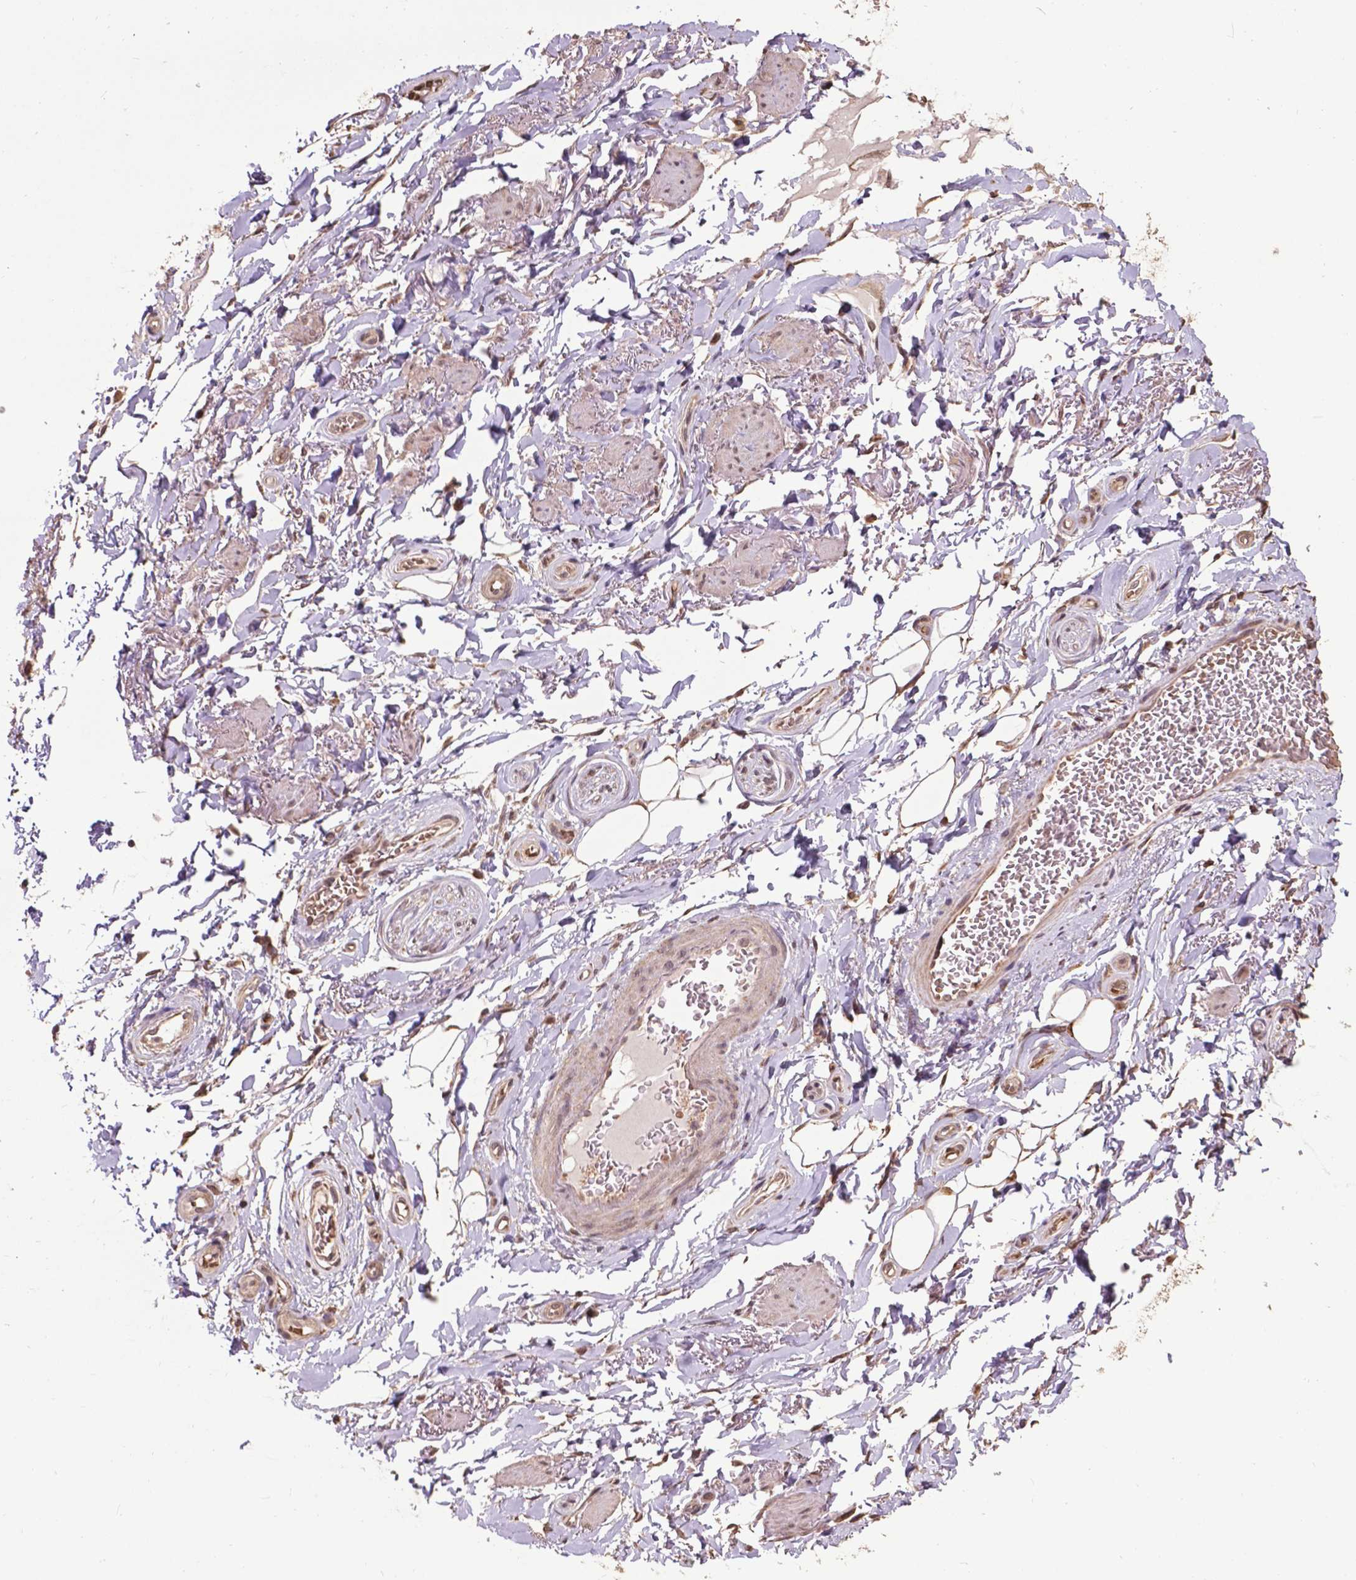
{"staining": {"intensity": "weak", "quantity": ">75%", "location": "cytoplasmic/membranous"}, "tissue": "adipose tissue", "cell_type": "Adipocytes", "image_type": "normal", "snomed": [{"axis": "morphology", "description": "Normal tissue, NOS"}, {"axis": "topography", "description": "Anal"}, {"axis": "topography", "description": "Peripheral nerve tissue"}], "caption": "Adipocytes exhibit low levels of weak cytoplasmic/membranous expression in approximately >75% of cells in normal human adipose tissue. Immunohistochemistry stains the protein of interest in brown and the nuclei are stained blue.", "gene": "GLRA2", "patient": {"sex": "male", "age": 53}}